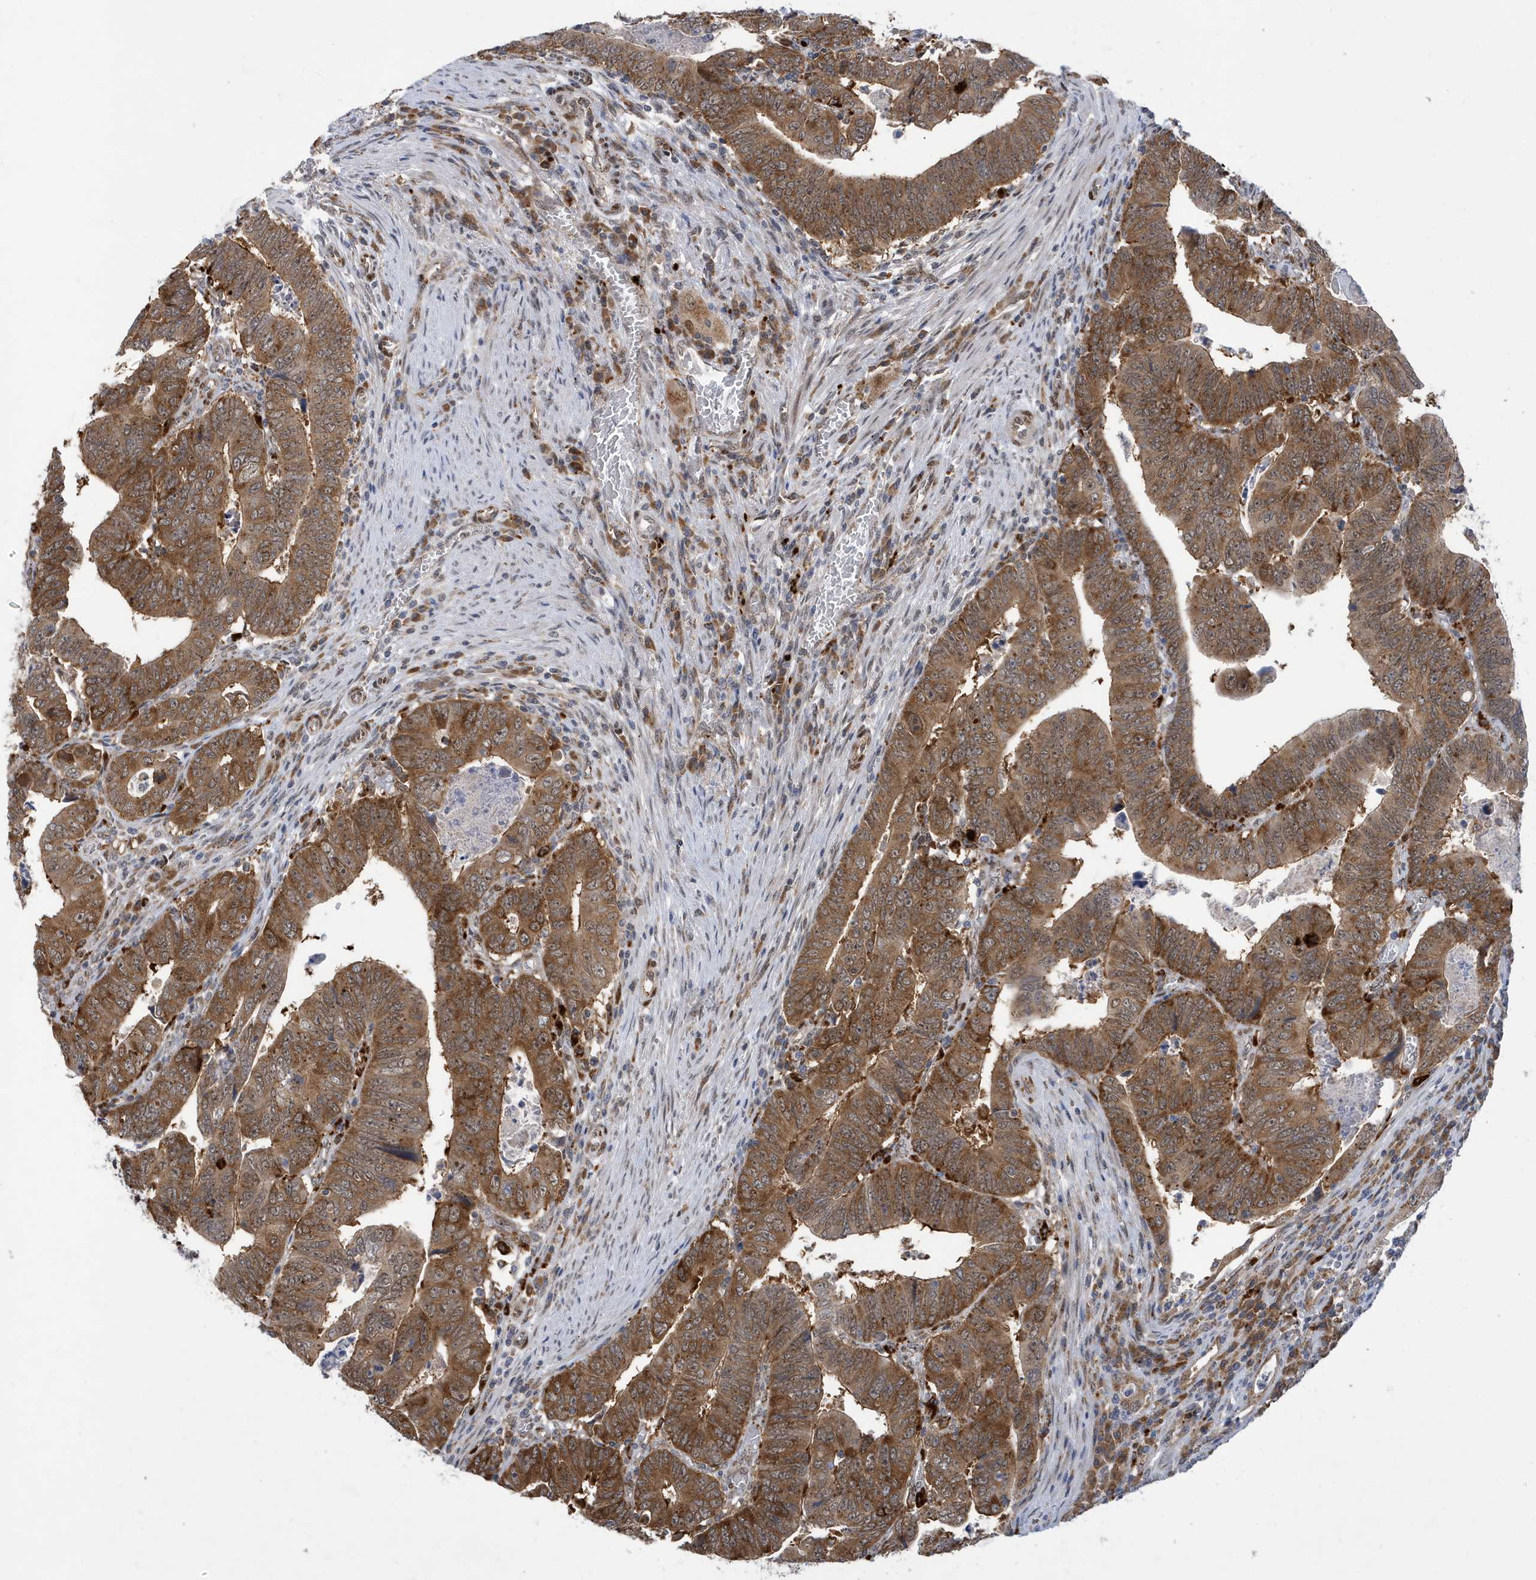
{"staining": {"intensity": "moderate", "quantity": ">75%", "location": "cytoplasmic/membranous"}, "tissue": "colorectal cancer", "cell_type": "Tumor cells", "image_type": "cancer", "snomed": [{"axis": "morphology", "description": "Normal tissue, NOS"}, {"axis": "morphology", "description": "Adenocarcinoma, NOS"}, {"axis": "topography", "description": "Rectum"}], "caption": "About >75% of tumor cells in human colorectal cancer (adenocarcinoma) show moderate cytoplasmic/membranous protein staining as visualized by brown immunohistochemical staining.", "gene": "ZNF507", "patient": {"sex": "female", "age": 65}}